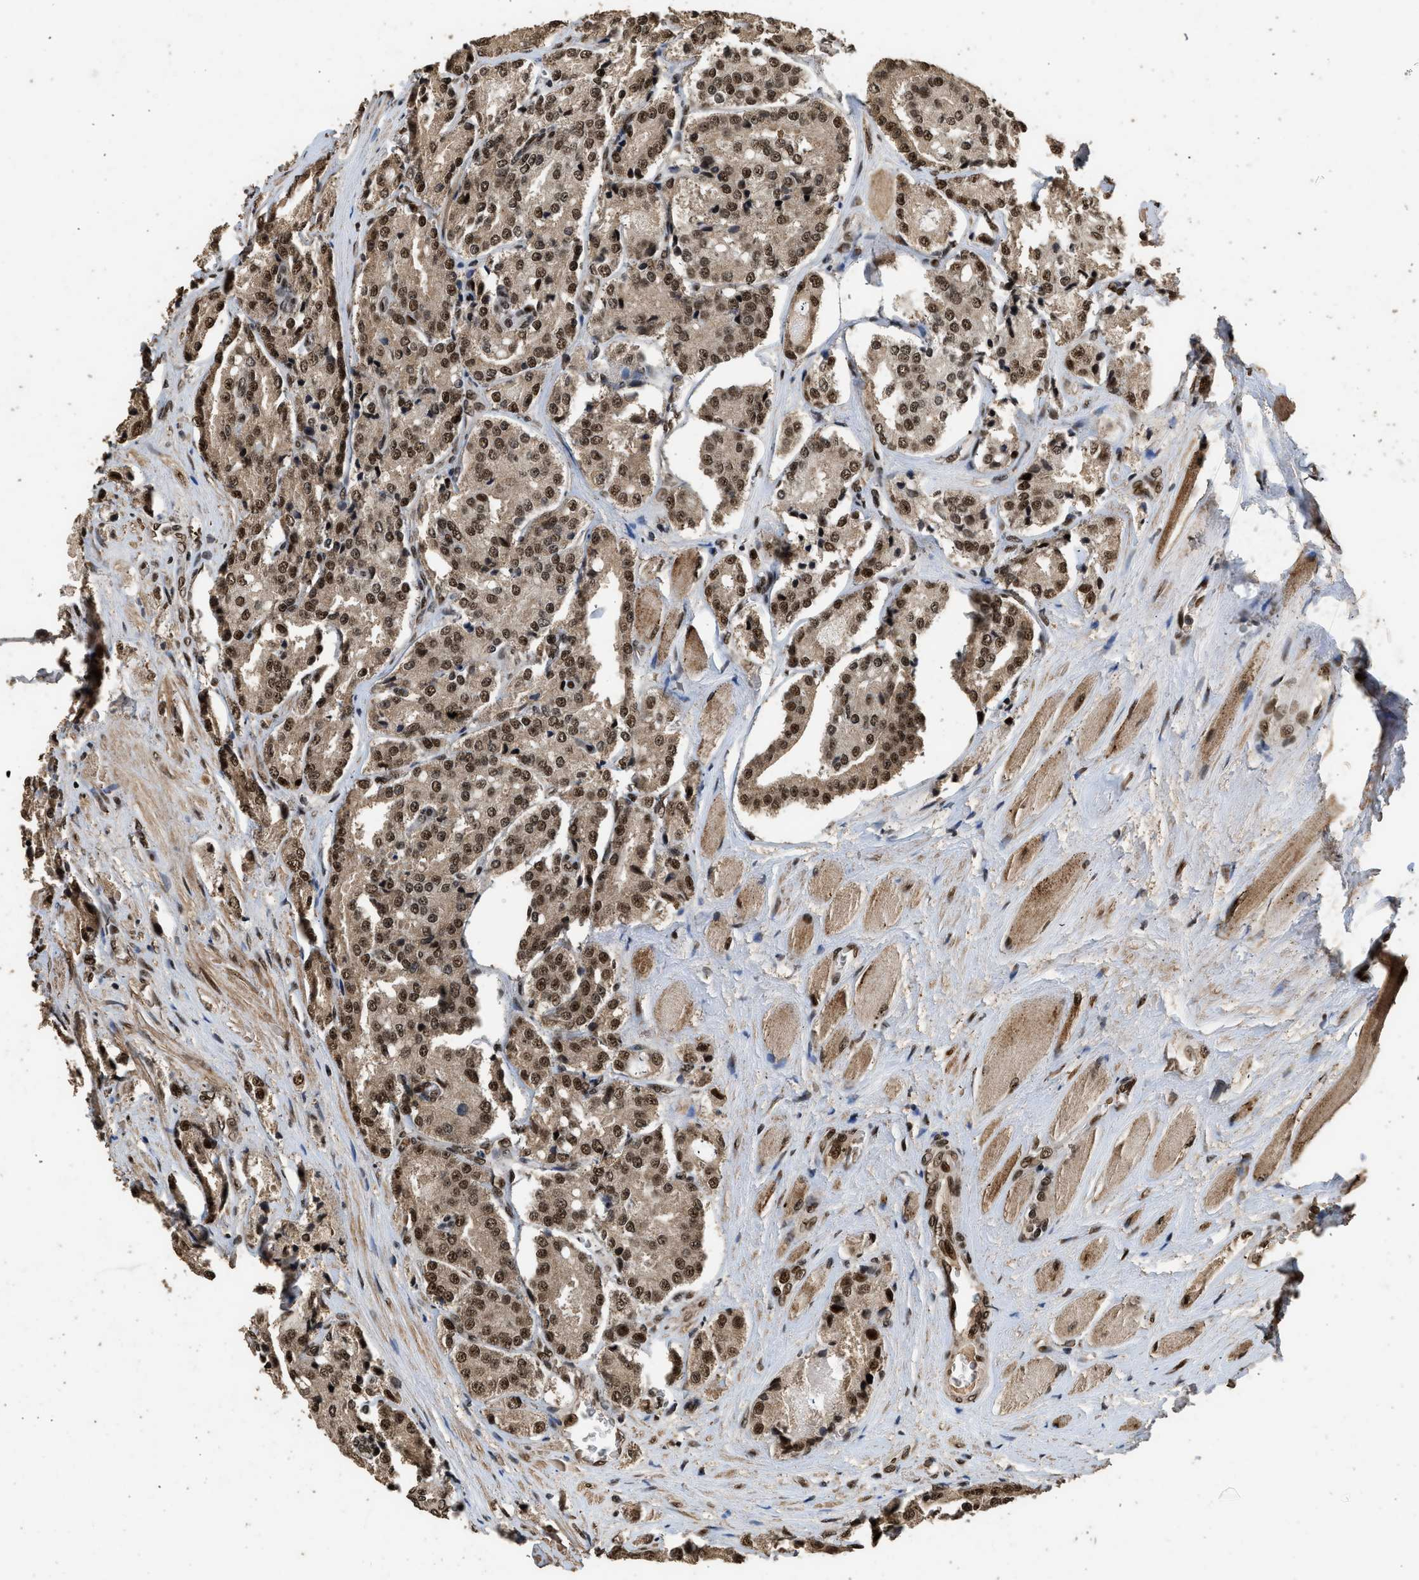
{"staining": {"intensity": "moderate", "quantity": ">75%", "location": "nuclear"}, "tissue": "prostate cancer", "cell_type": "Tumor cells", "image_type": "cancer", "snomed": [{"axis": "morphology", "description": "Adenocarcinoma, High grade"}, {"axis": "topography", "description": "Prostate"}], "caption": "Brown immunohistochemical staining in human prostate adenocarcinoma (high-grade) displays moderate nuclear staining in approximately >75% of tumor cells.", "gene": "PPP4R3B", "patient": {"sex": "male", "age": 65}}